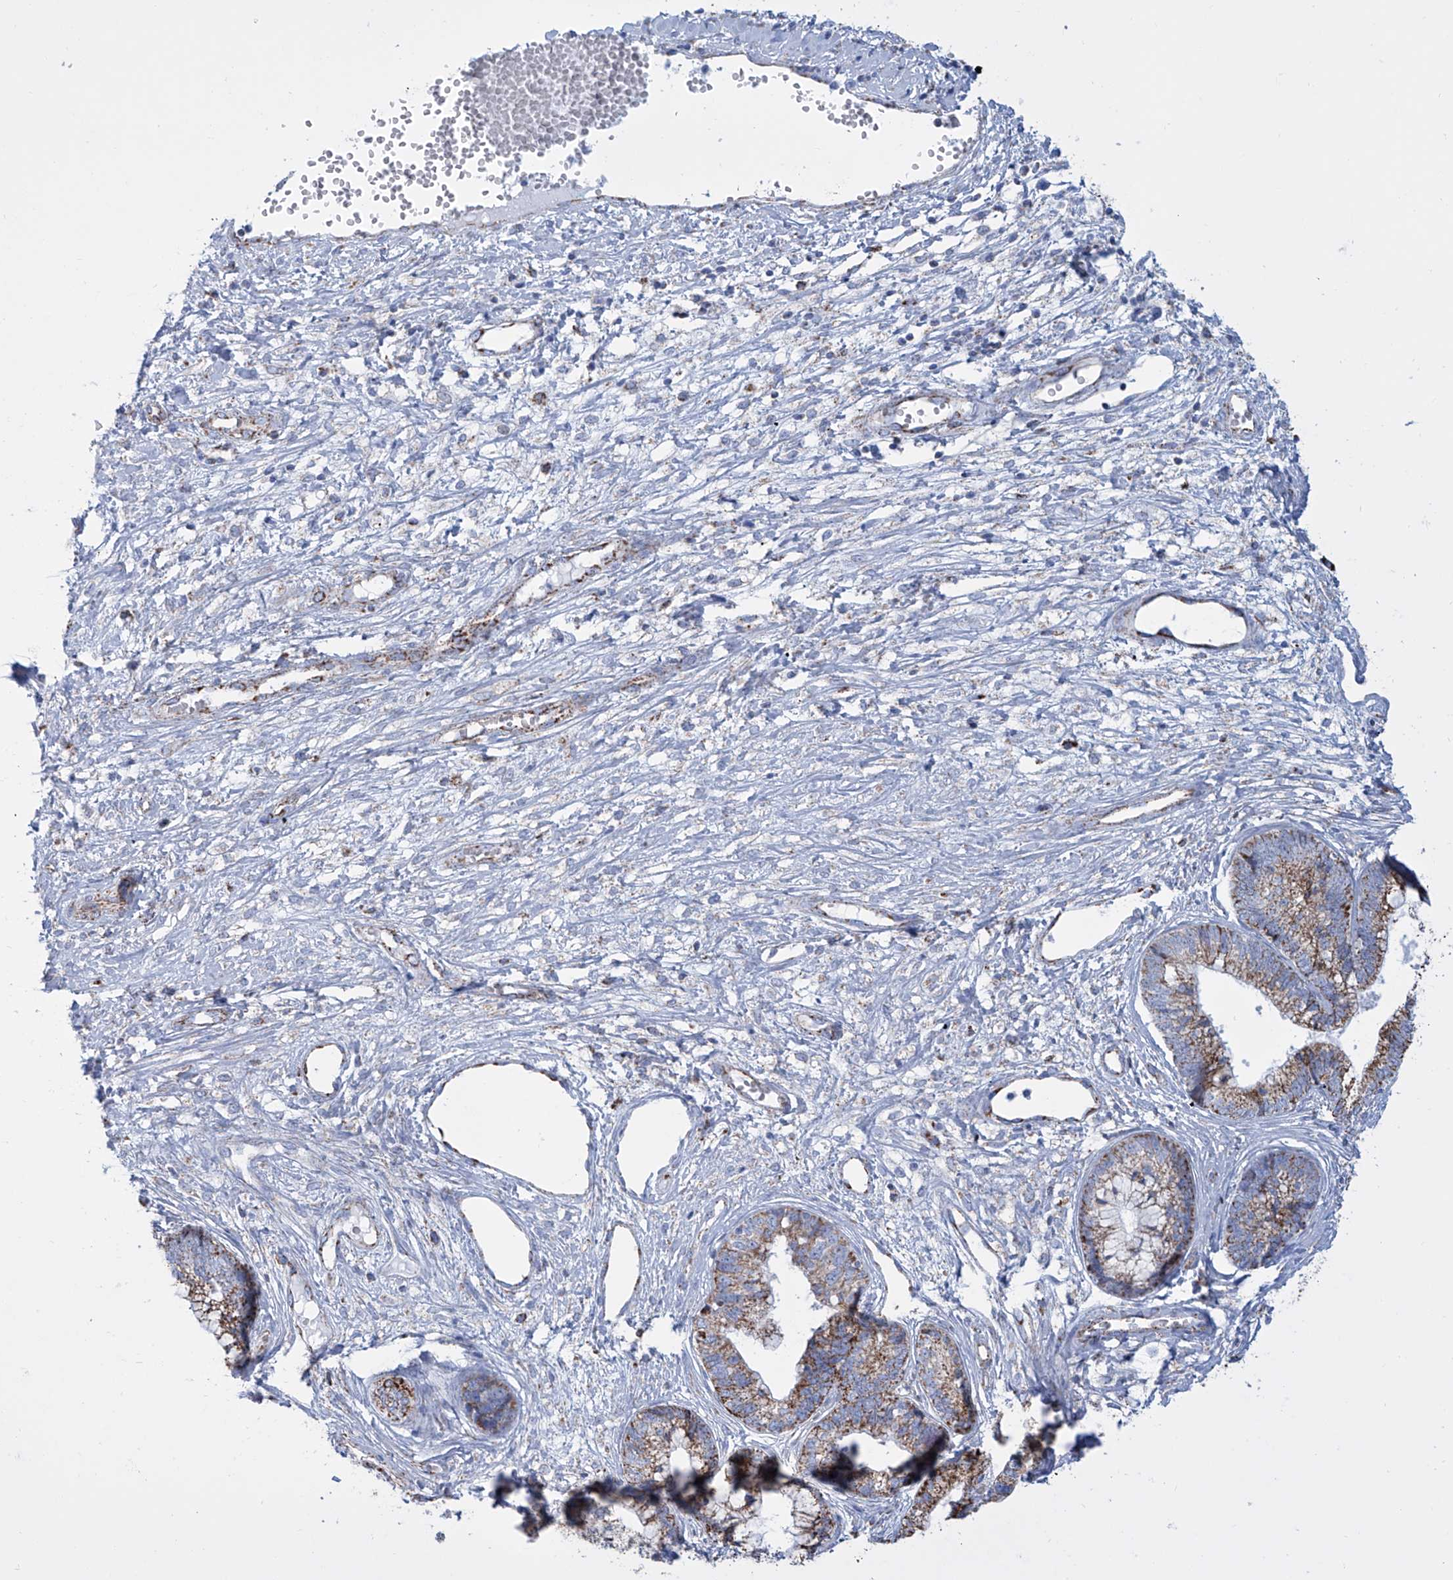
{"staining": {"intensity": "moderate", "quantity": ">75%", "location": "cytoplasmic/membranous"}, "tissue": "cervical cancer", "cell_type": "Tumor cells", "image_type": "cancer", "snomed": [{"axis": "morphology", "description": "Adenocarcinoma, NOS"}, {"axis": "topography", "description": "Cervix"}], "caption": "A brown stain labels moderate cytoplasmic/membranous staining of a protein in human cervical cancer tumor cells.", "gene": "ALDH6A1", "patient": {"sex": "female", "age": 44}}